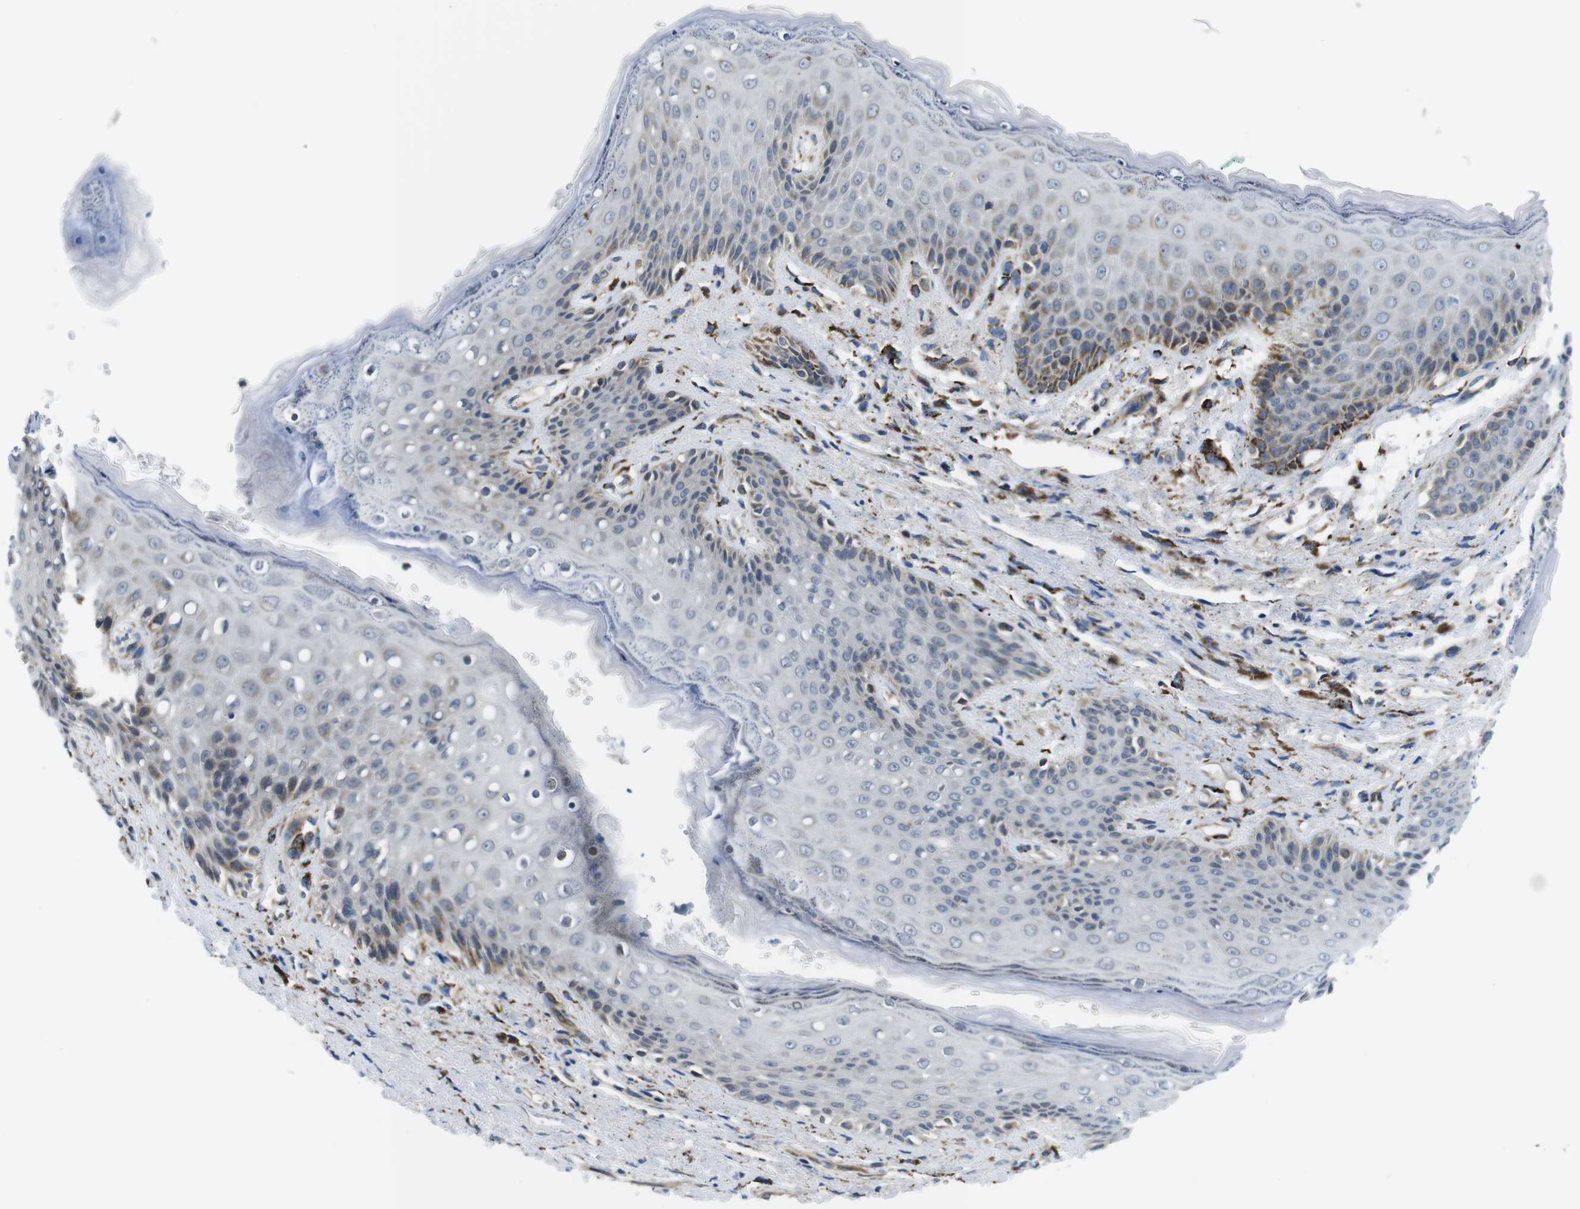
{"staining": {"intensity": "moderate", "quantity": "<25%", "location": "cytoplasmic/membranous"}, "tissue": "skin", "cell_type": "Epidermal cells", "image_type": "normal", "snomed": [{"axis": "morphology", "description": "Normal tissue, NOS"}, {"axis": "topography", "description": "Anal"}], "caption": "Benign skin was stained to show a protein in brown. There is low levels of moderate cytoplasmic/membranous expression in approximately <25% of epidermal cells.", "gene": "KCNE3", "patient": {"sex": "female", "age": 46}}